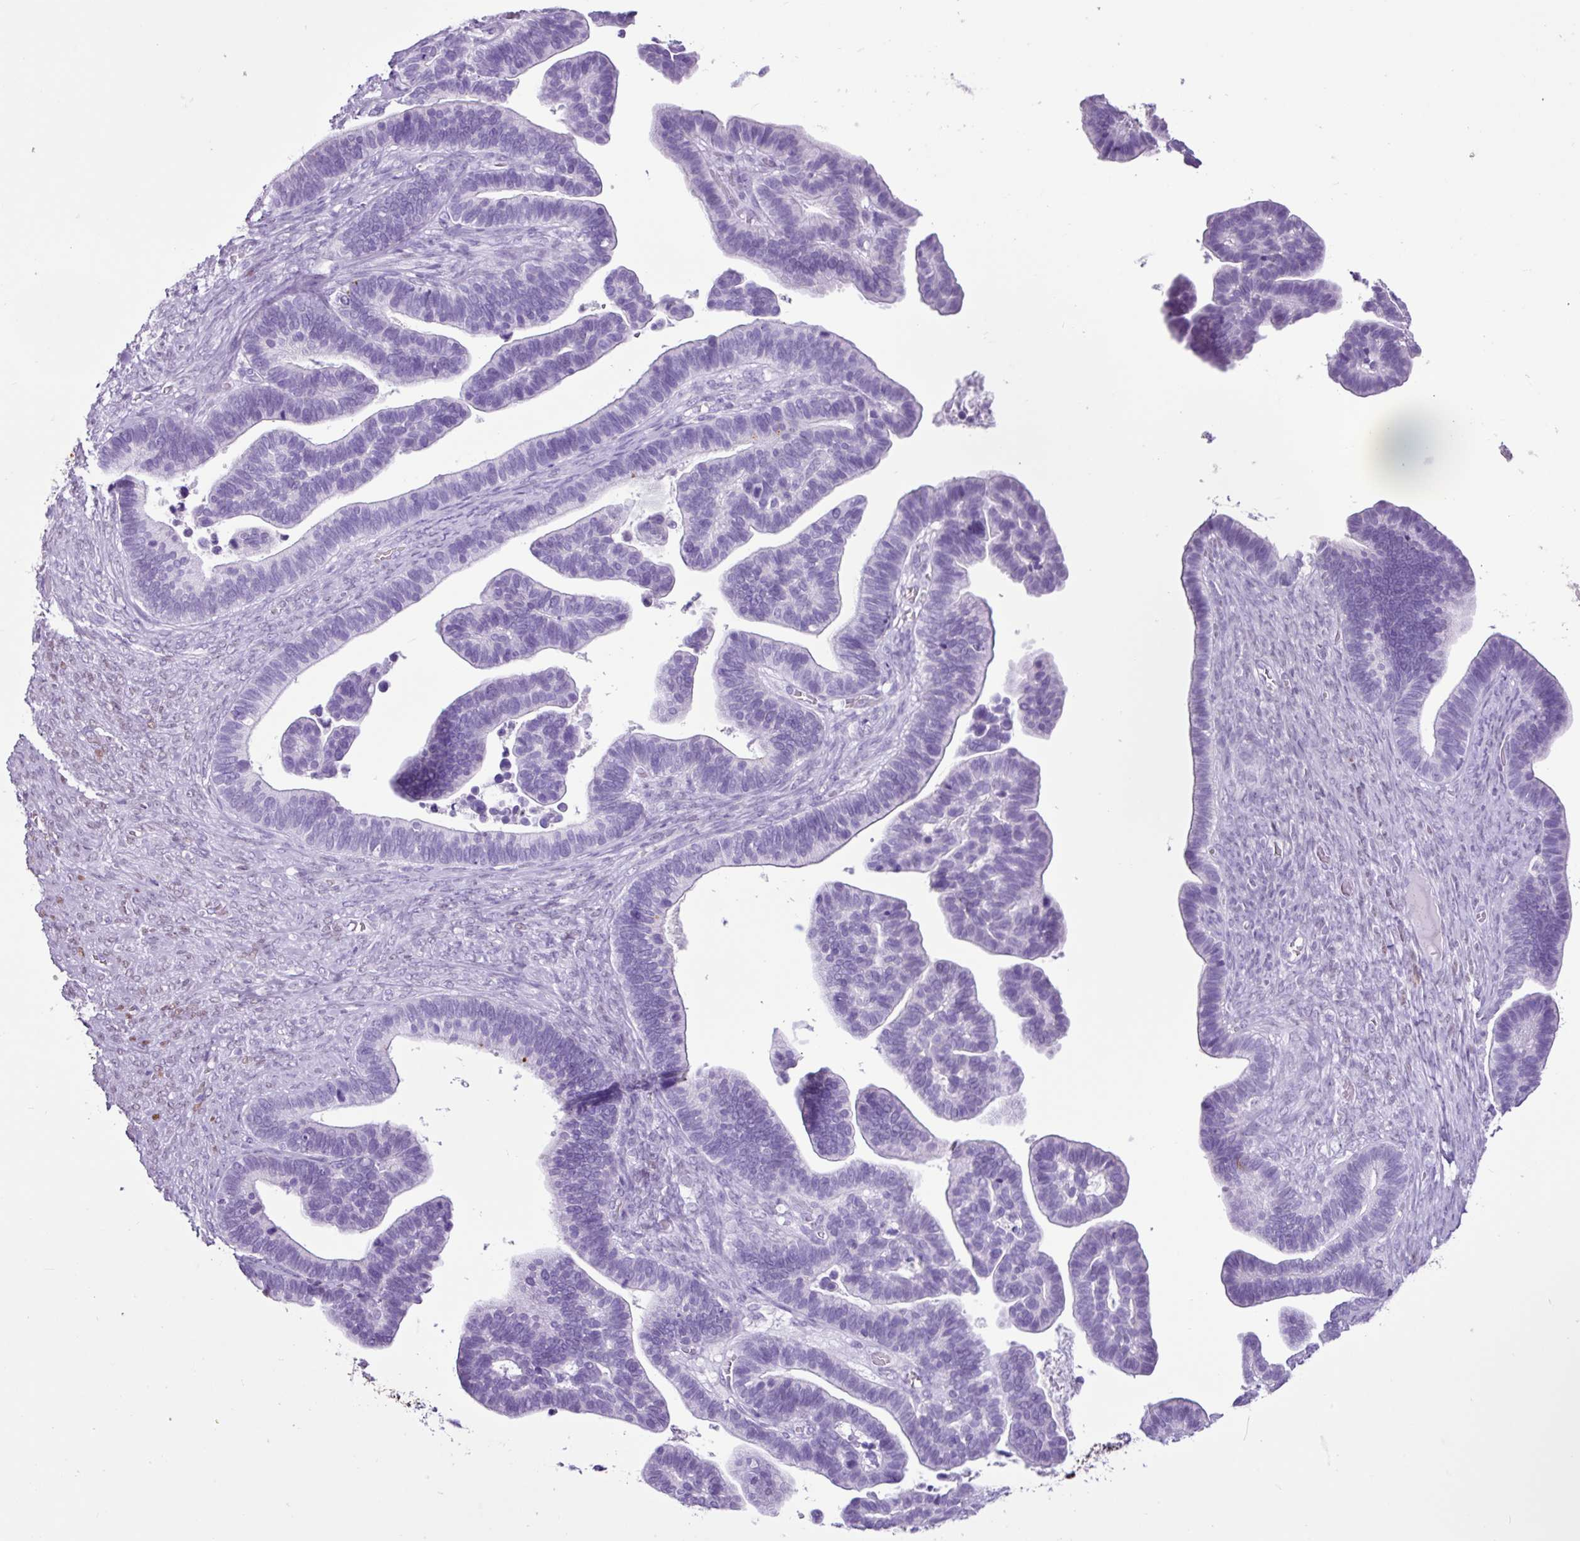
{"staining": {"intensity": "negative", "quantity": "none", "location": "none"}, "tissue": "ovarian cancer", "cell_type": "Tumor cells", "image_type": "cancer", "snomed": [{"axis": "morphology", "description": "Cystadenocarcinoma, serous, NOS"}, {"axis": "topography", "description": "Ovary"}], "caption": "The image exhibits no staining of tumor cells in ovarian cancer. (Stains: DAB (3,3'-diaminobenzidine) immunohistochemistry with hematoxylin counter stain, Microscopy: brightfield microscopy at high magnification).", "gene": "PGR", "patient": {"sex": "female", "age": 56}}